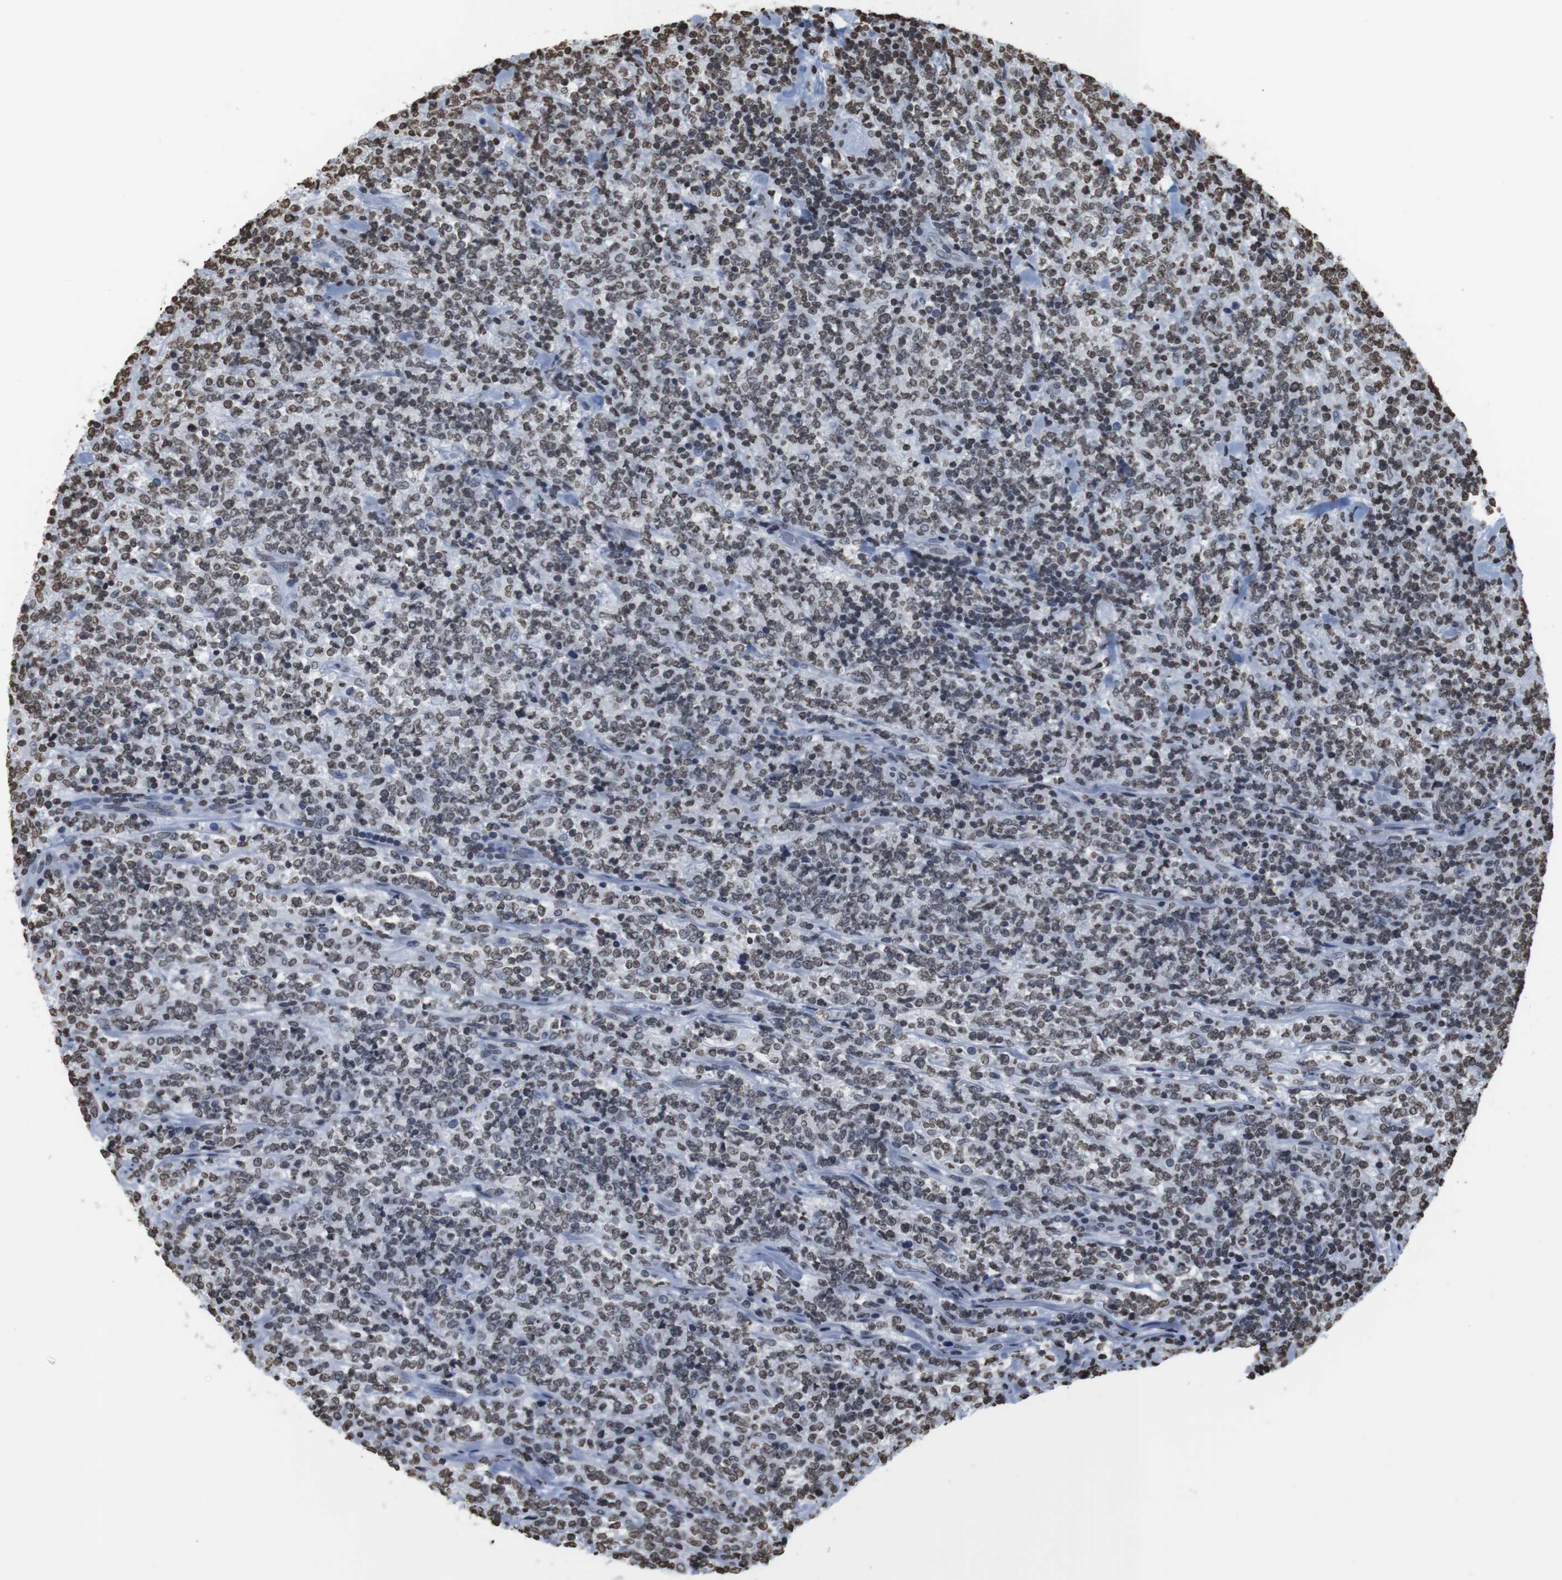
{"staining": {"intensity": "moderate", "quantity": "25%-75%", "location": "nuclear"}, "tissue": "lymphoma", "cell_type": "Tumor cells", "image_type": "cancer", "snomed": [{"axis": "morphology", "description": "Malignant lymphoma, non-Hodgkin's type, High grade"}, {"axis": "topography", "description": "Soft tissue"}], "caption": "High-power microscopy captured an immunohistochemistry (IHC) micrograph of malignant lymphoma, non-Hodgkin's type (high-grade), revealing moderate nuclear staining in about 25%-75% of tumor cells.", "gene": "BSX", "patient": {"sex": "male", "age": 18}}